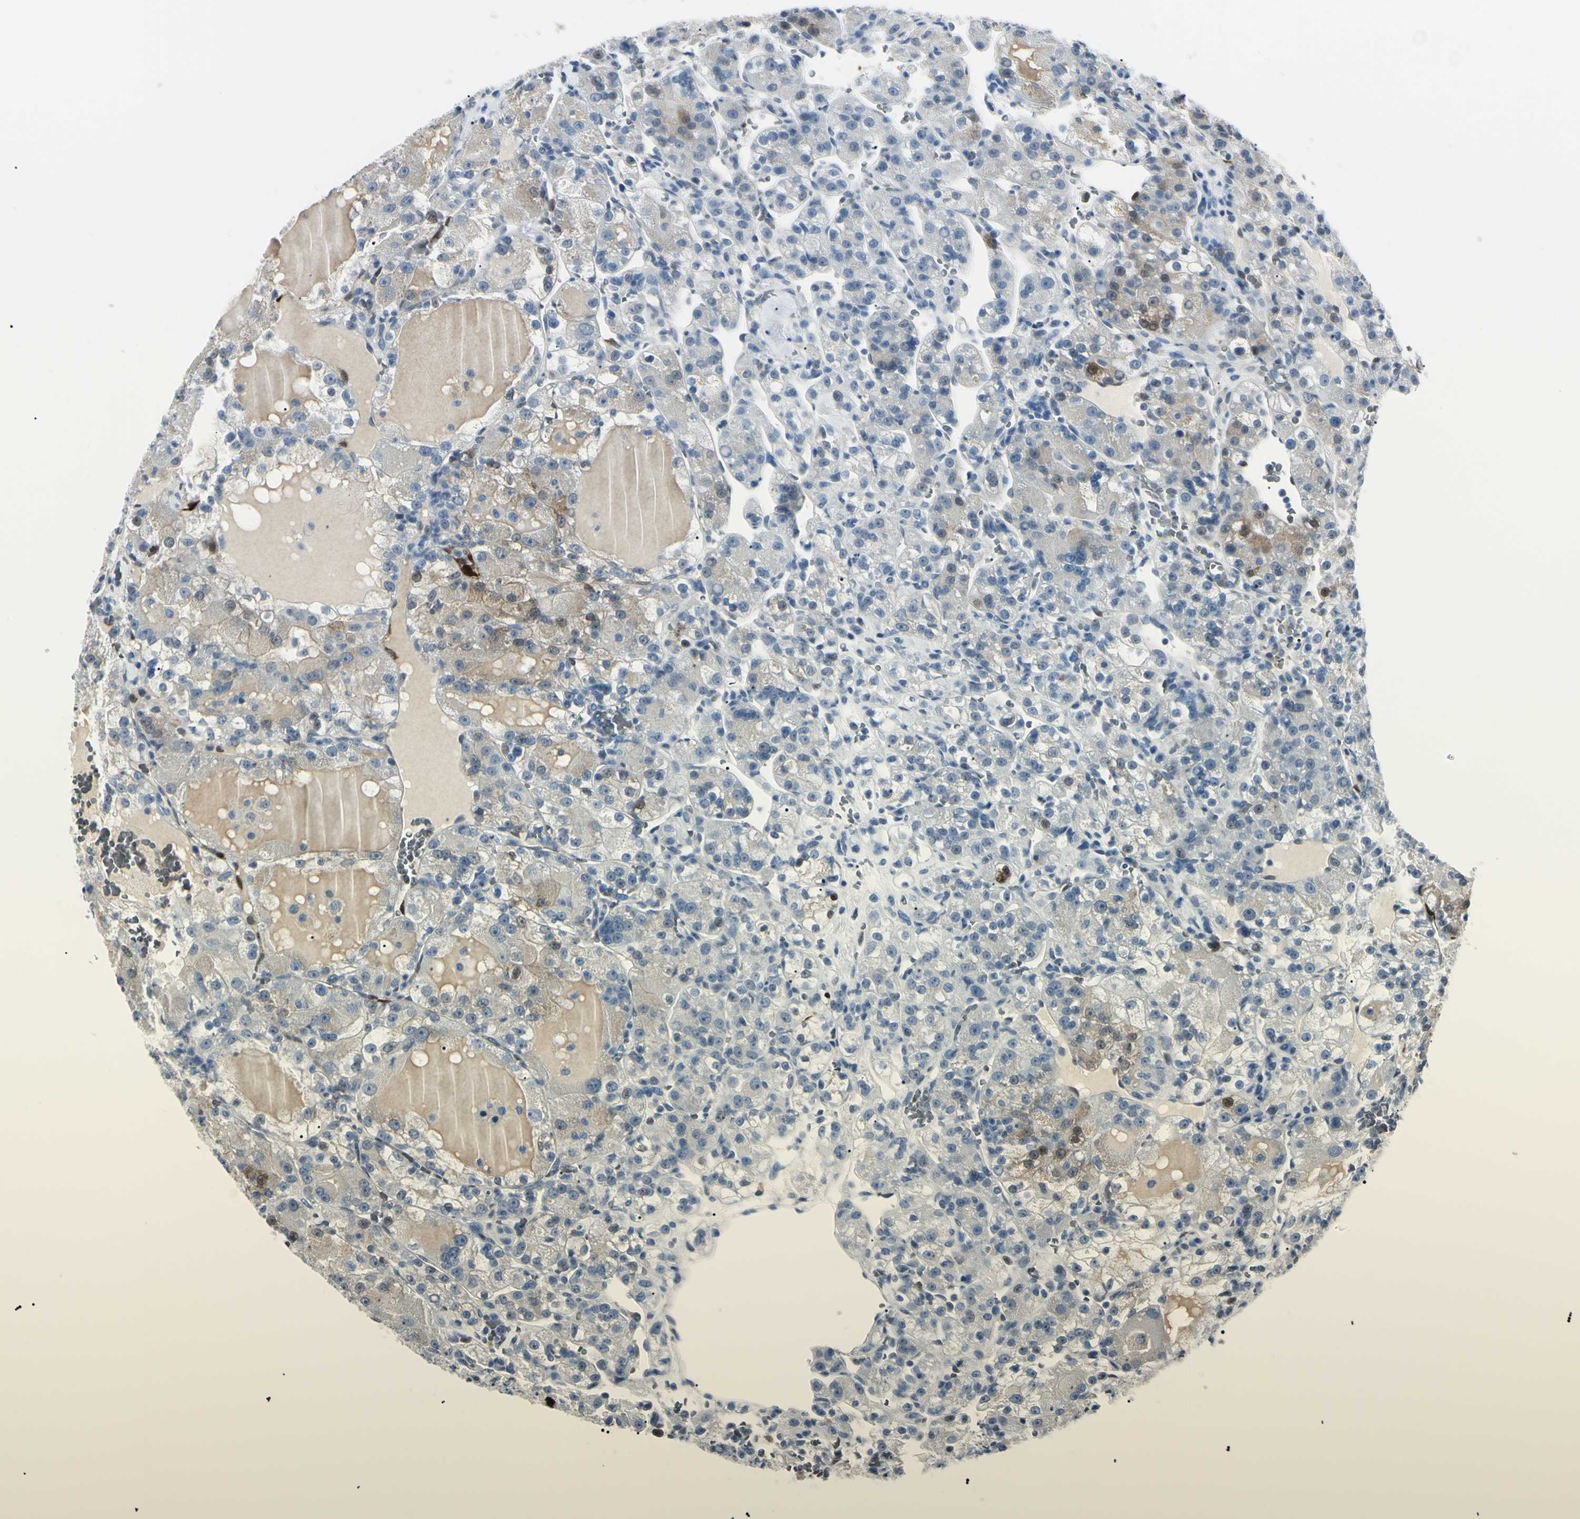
{"staining": {"intensity": "weak", "quantity": "<25%", "location": "cytoplasmic/membranous"}, "tissue": "renal cancer", "cell_type": "Tumor cells", "image_type": "cancer", "snomed": [{"axis": "morphology", "description": "Normal tissue, NOS"}, {"axis": "morphology", "description": "Adenocarcinoma, NOS"}, {"axis": "topography", "description": "Kidney"}], "caption": "Image shows no significant protein staining in tumor cells of renal cancer (adenocarcinoma).", "gene": "CA2", "patient": {"sex": "male", "age": 61}}